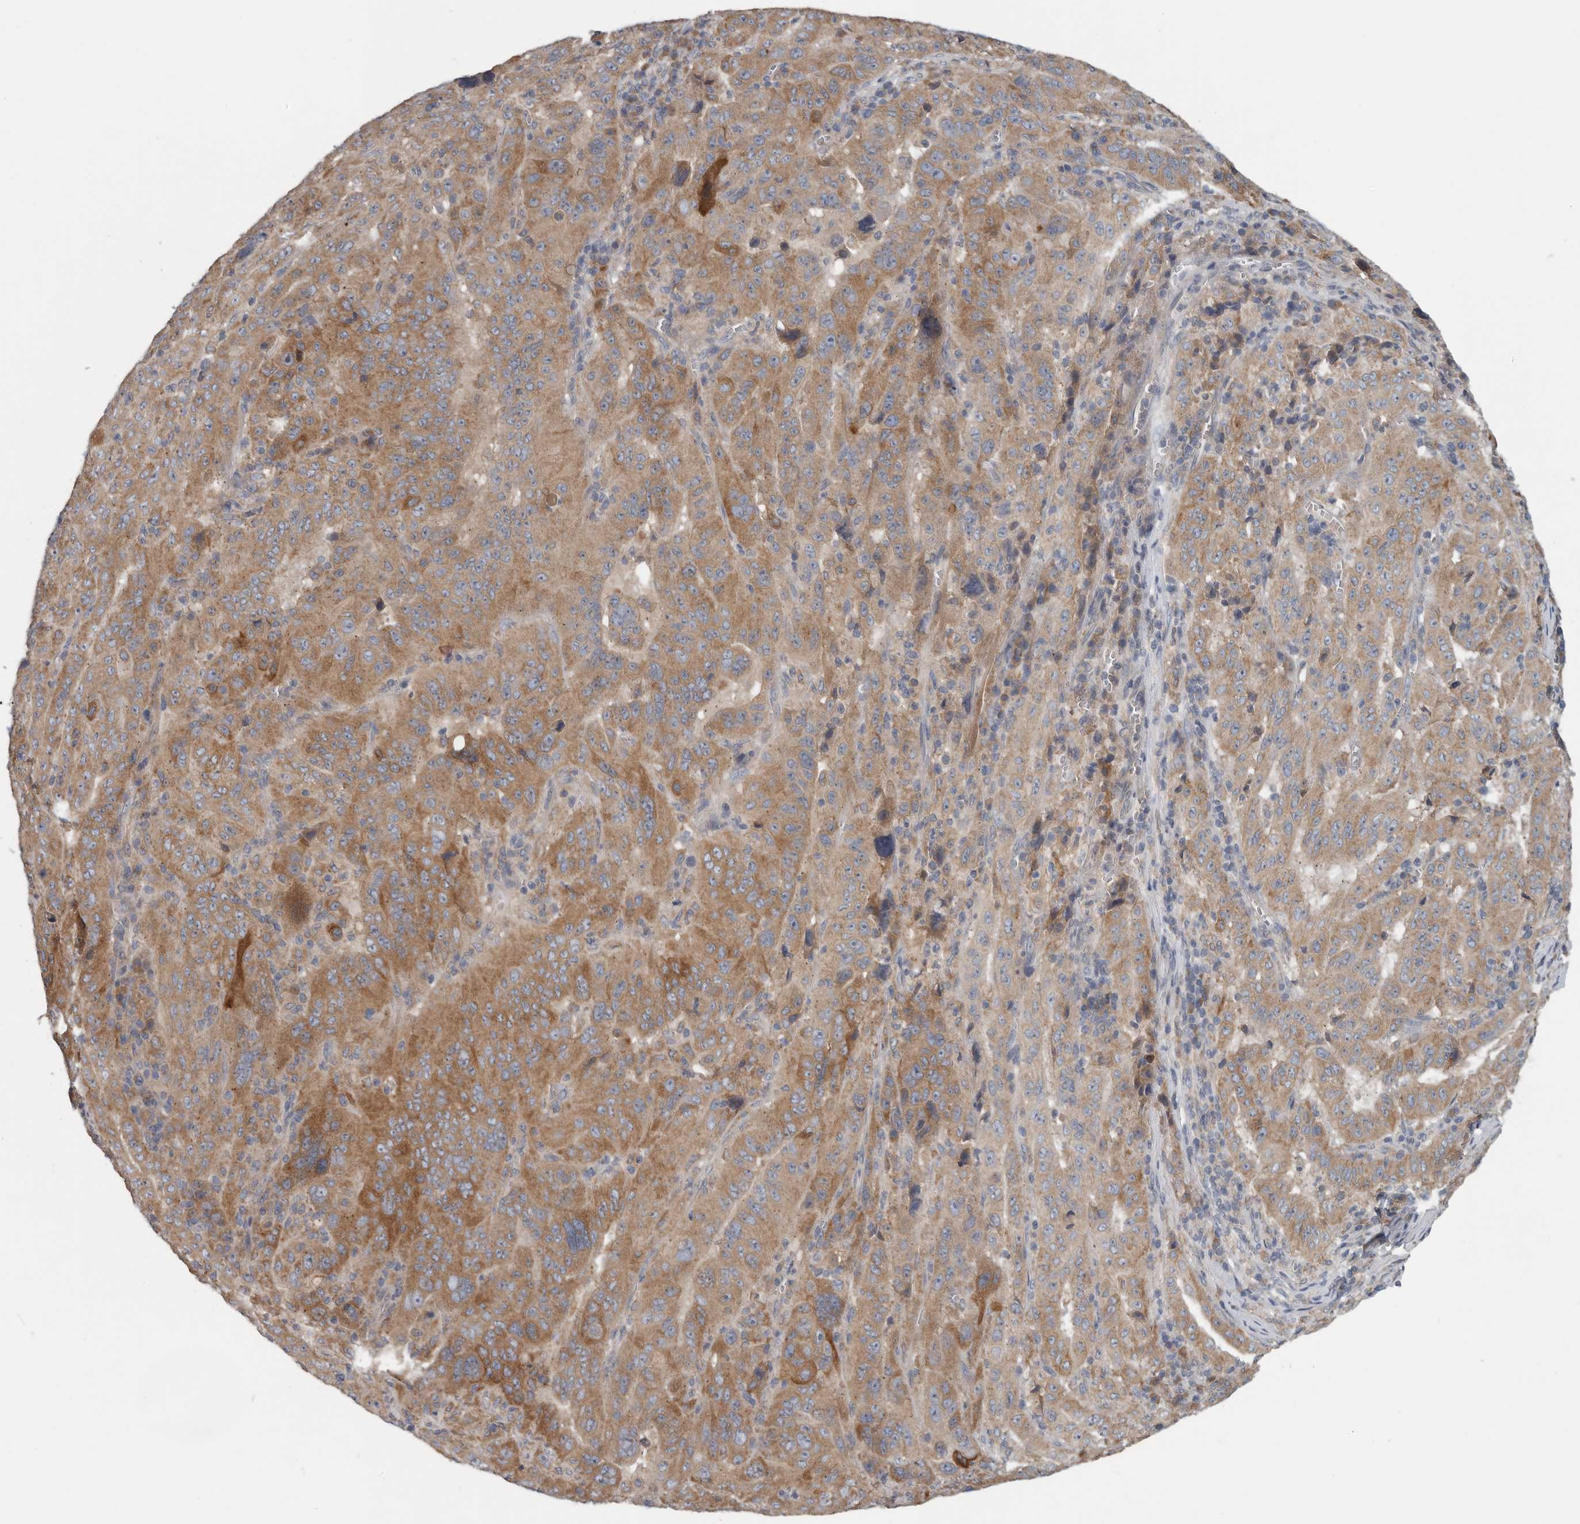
{"staining": {"intensity": "moderate", "quantity": ">75%", "location": "cytoplasmic/membranous"}, "tissue": "pancreatic cancer", "cell_type": "Tumor cells", "image_type": "cancer", "snomed": [{"axis": "morphology", "description": "Adenocarcinoma, NOS"}, {"axis": "topography", "description": "Pancreas"}], "caption": "A brown stain shows moderate cytoplasmic/membranous staining of a protein in human pancreatic adenocarcinoma tumor cells.", "gene": "TMEM199", "patient": {"sex": "male", "age": 63}}